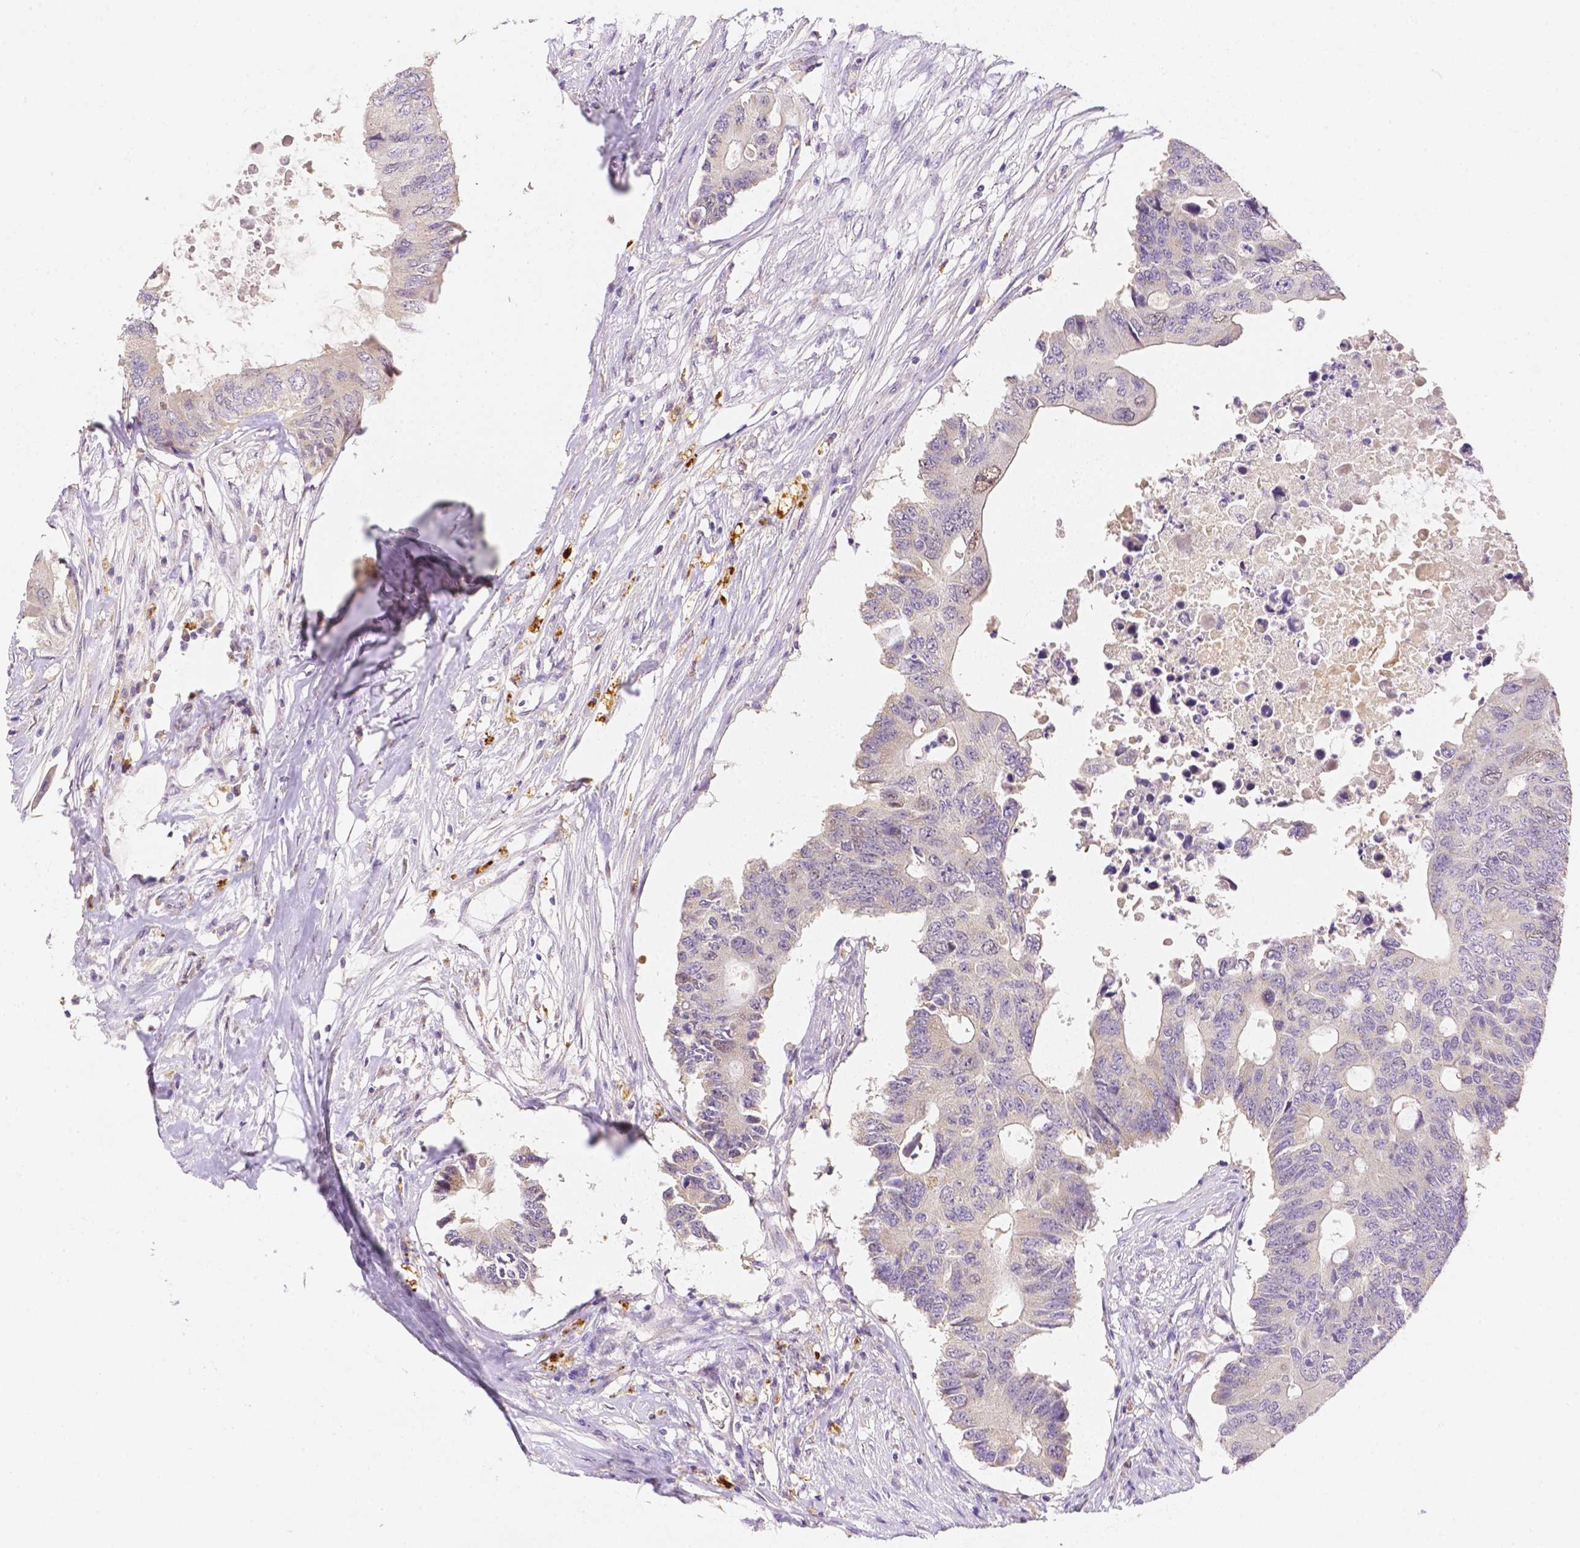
{"staining": {"intensity": "negative", "quantity": "none", "location": "none"}, "tissue": "colorectal cancer", "cell_type": "Tumor cells", "image_type": "cancer", "snomed": [{"axis": "morphology", "description": "Adenocarcinoma, NOS"}, {"axis": "topography", "description": "Colon"}], "caption": "IHC of human colorectal cancer demonstrates no positivity in tumor cells. (Brightfield microscopy of DAB IHC at high magnification).", "gene": "C10orf67", "patient": {"sex": "male", "age": 71}}